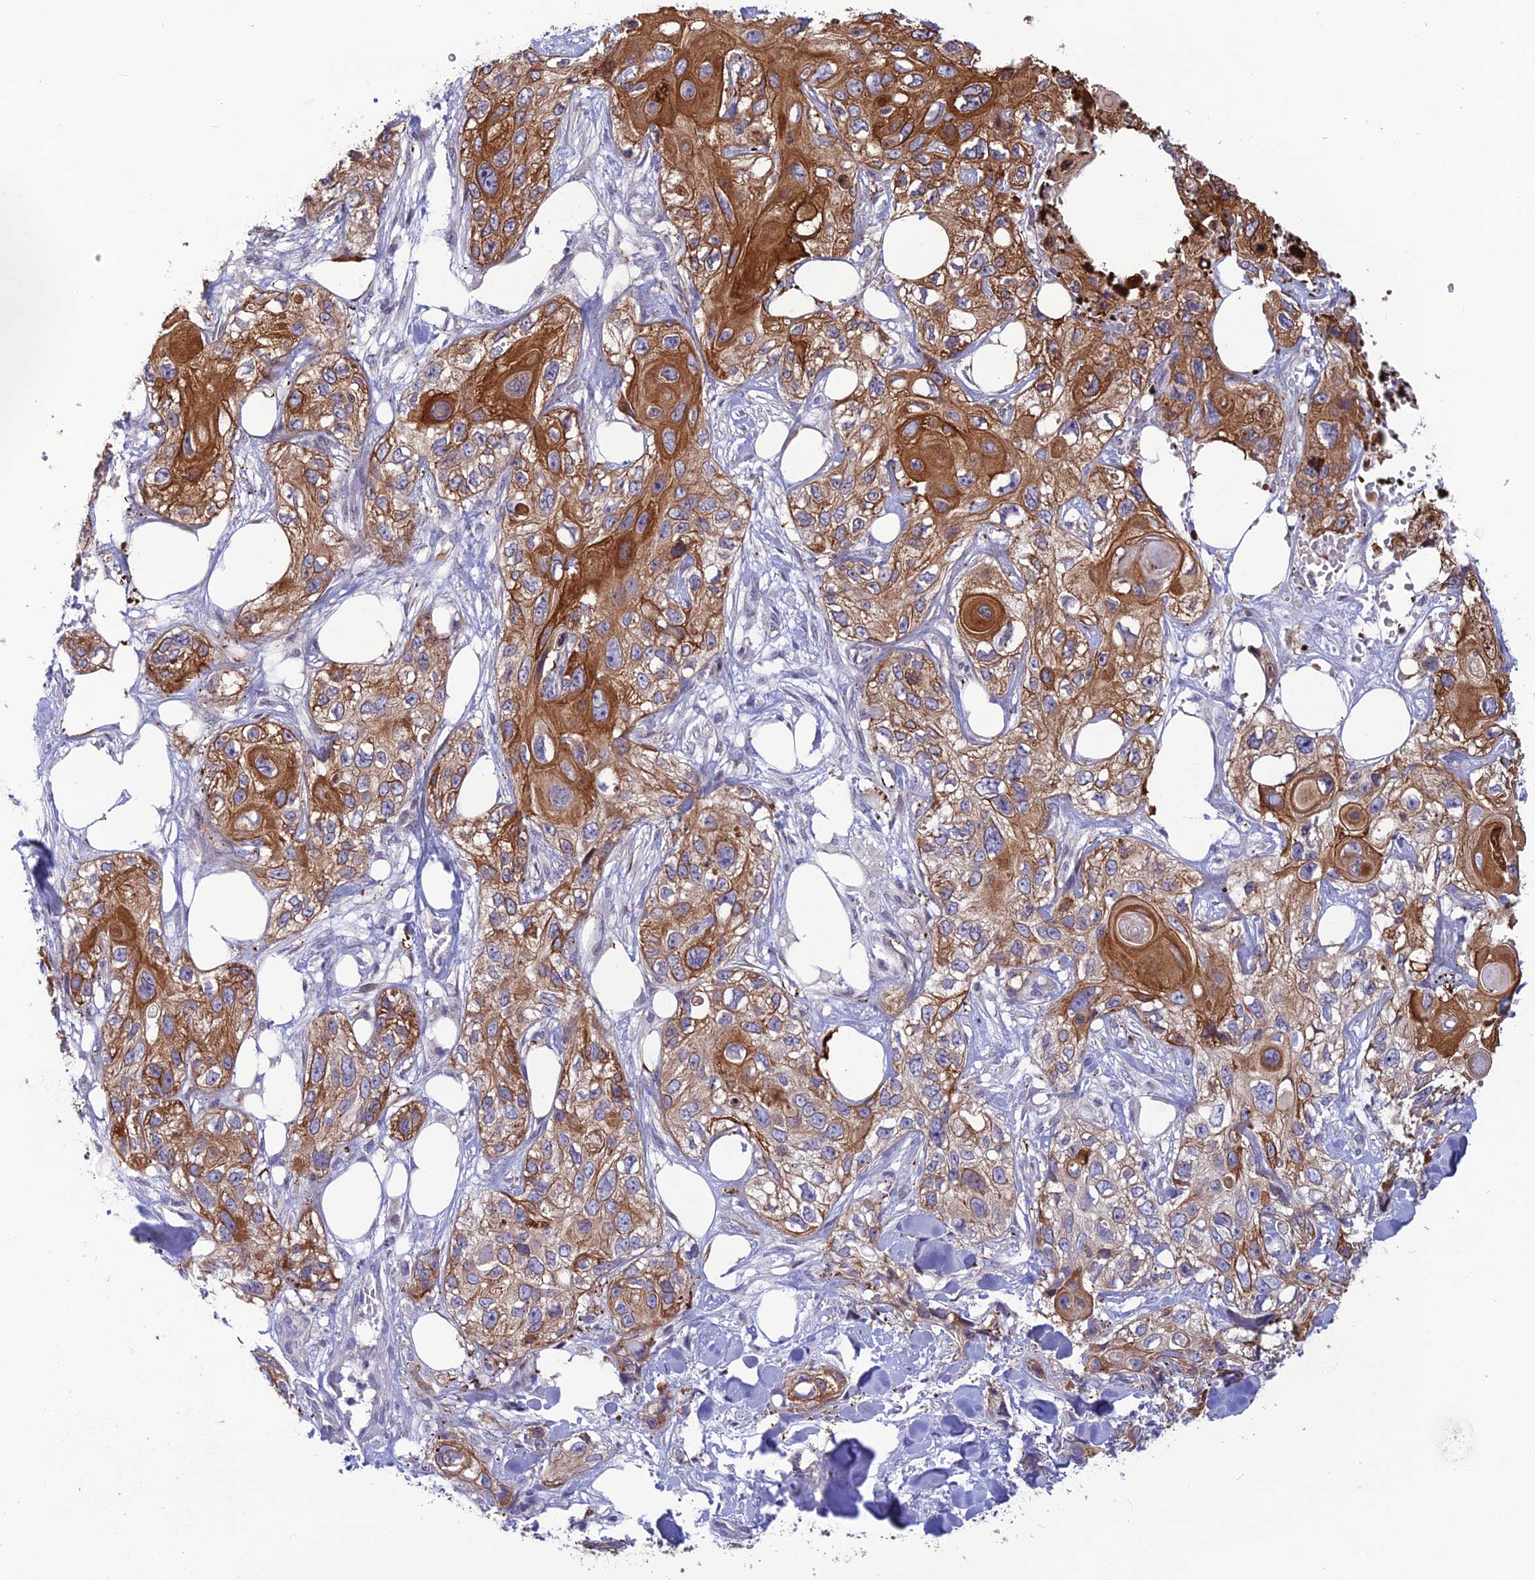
{"staining": {"intensity": "moderate", "quantity": ">75%", "location": "cytoplasmic/membranous"}, "tissue": "skin cancer", "cell_type": "Tumor cells", "image_type": "cancer", "snomed": [{"axis": "morphology", "description": "Normal tissue, NOS"}, {"axis": "morphology", "description": "Squamous cell carcinoma, NOS"}, {"axis": "topography", "description": "Skin"}], "caption": "Skin cancer tissue reveals moderate cytoplasmic/membranous positivity in approximately >75% of tumor cells, visualized by immunohistochemistry.", "gene": "TMEM134", "patient": {"sex": "male", "age": 72}}